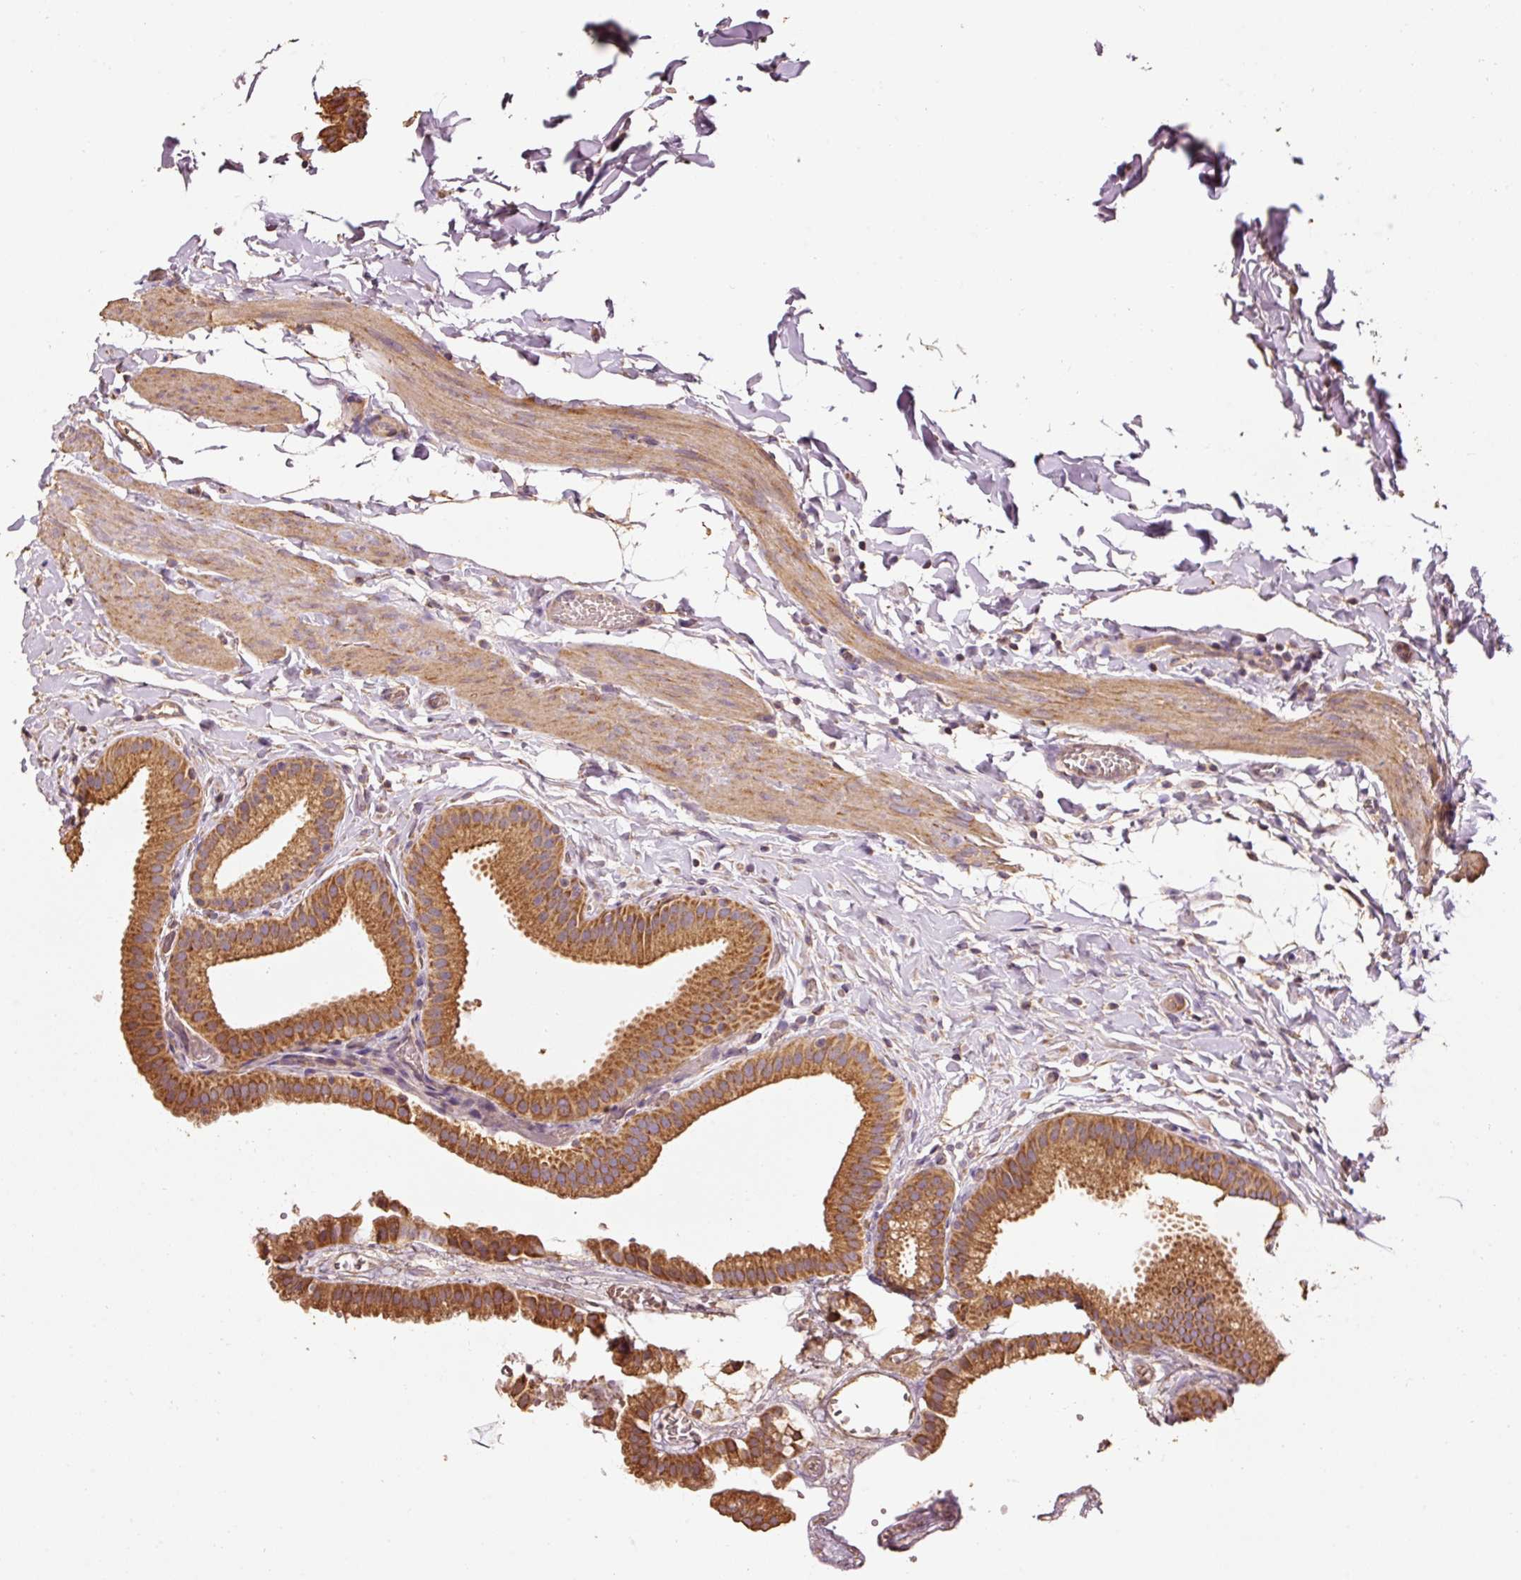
{"staining": {"intensity": "strong", "quantity": ">75%", "location": "cytoplasmic/membranous"}, "tissue": "gallbladder", "cell_type": "Glandular cells", "image_type": "normal", "snomed": [{"axis": "morphology", "description": "Normal tissue, NOS"}, {"axis": "topography", "description": "Gallbladder"}], "caption": "Immunohistochemistry (IHC) image of normal gallbladder: human gallbladder stained using immunohistochemistry (IHC) exhibits high levels of strong protein expression localized specifically in the cytoplasmic/membranous of glandular cells, appearing as a cytoplasmic/membranous brown color.", "gene": "EFHC1", "patient": {"sex": "female", "age": 63}}